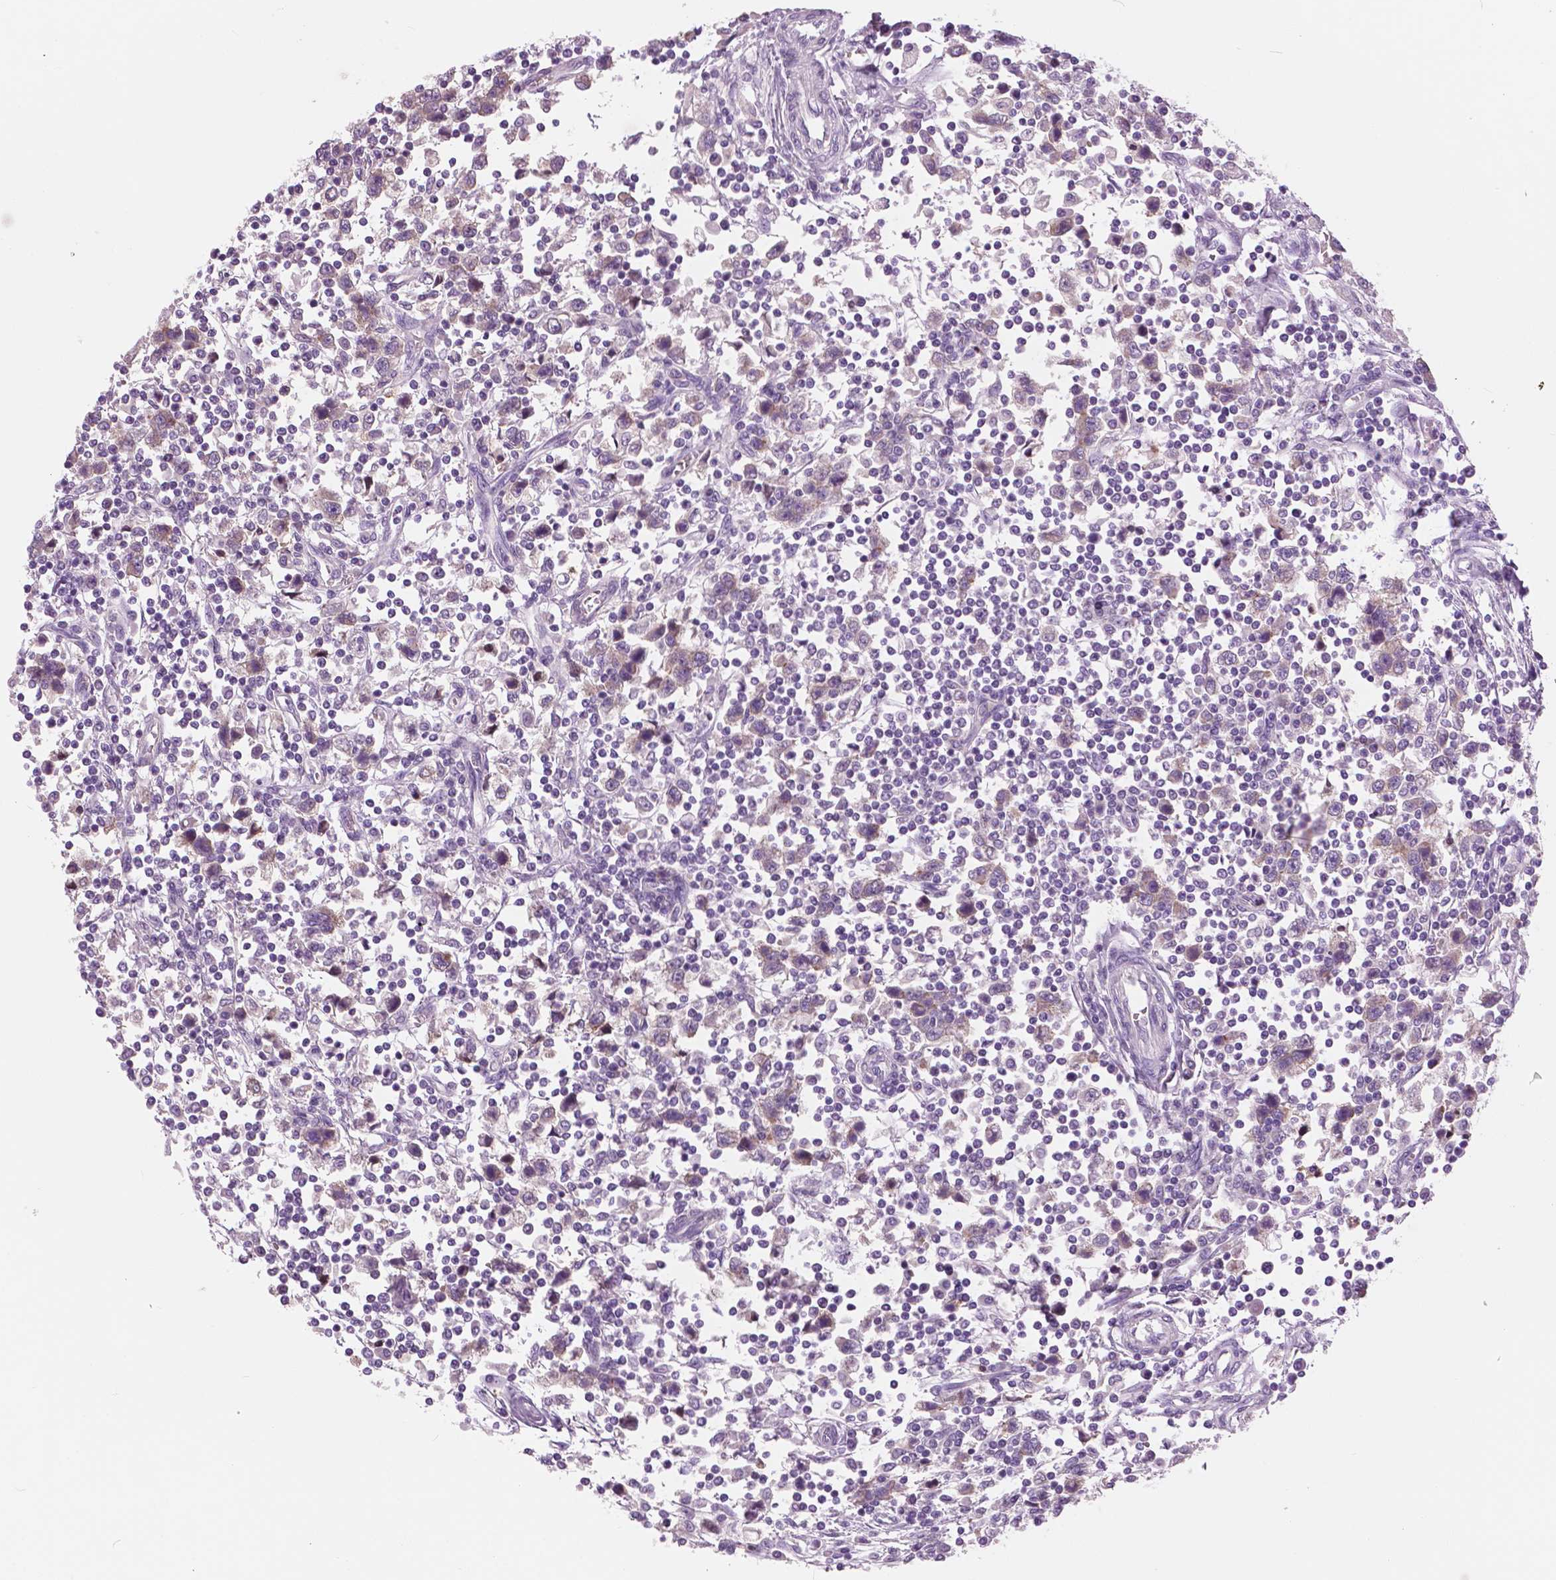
{"staining": {"intensity": "negative", "quantity": "none", "location": "none"}, "tissue": "testis cancer", "cell_type": "Tumor cells", "image_type": "cancer", "snomed": [{"axis": "morphology", "description": "Seminoma, NOS"}, {"axis": "topography", "description": "Testis"}], "caption": "Protein analysis of seminoma (testis) demonstrates no significant expression in tumor cells.", "gene": "SERPINI1", "patient": {"sex": "male", "age": 34}}